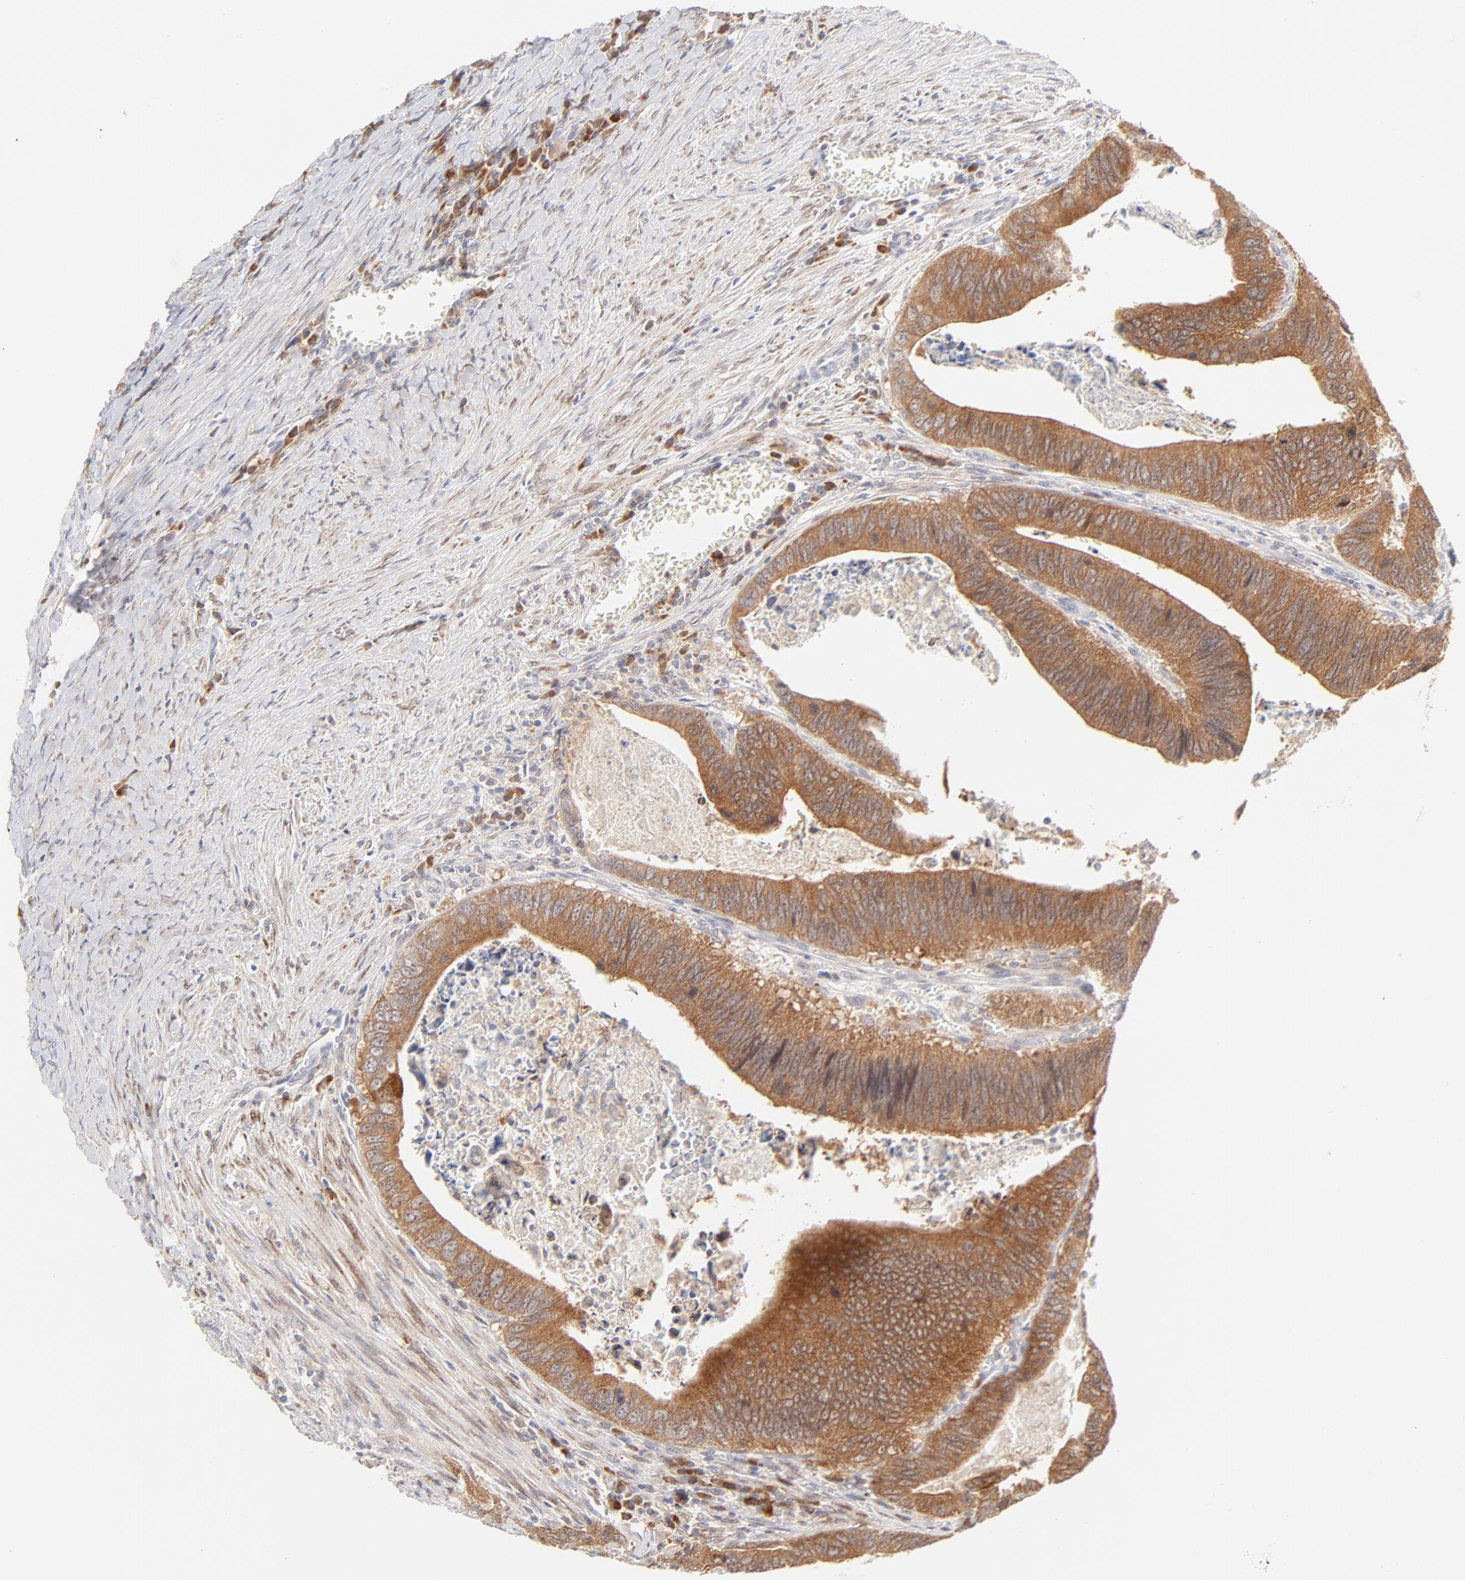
{"staining": {"intensity": "moderate", "quantity": ">75%", "location": "cytoplasmic/membranous"}, "tissue": "colorectal cancer", "cell_type": "Tumor cells", "image_type": "cancer", "snomed": [{"axis": "morphology", "description": "Adenocarcinoma, NOS"}, {"axis": "topography", "description": "Colon"}], "caption": "Protein staining reveals moderate cytoplasmic/membranous staining in about >75% of tumor cells in adenocarcinoma (colorectal). (DAB (3,3'-diaminobenzidine) = brown stain, brightfield microscopy at high magnification).", "gene": "RPS6KA1", "patient": {"sex": "male", "age": 72}}